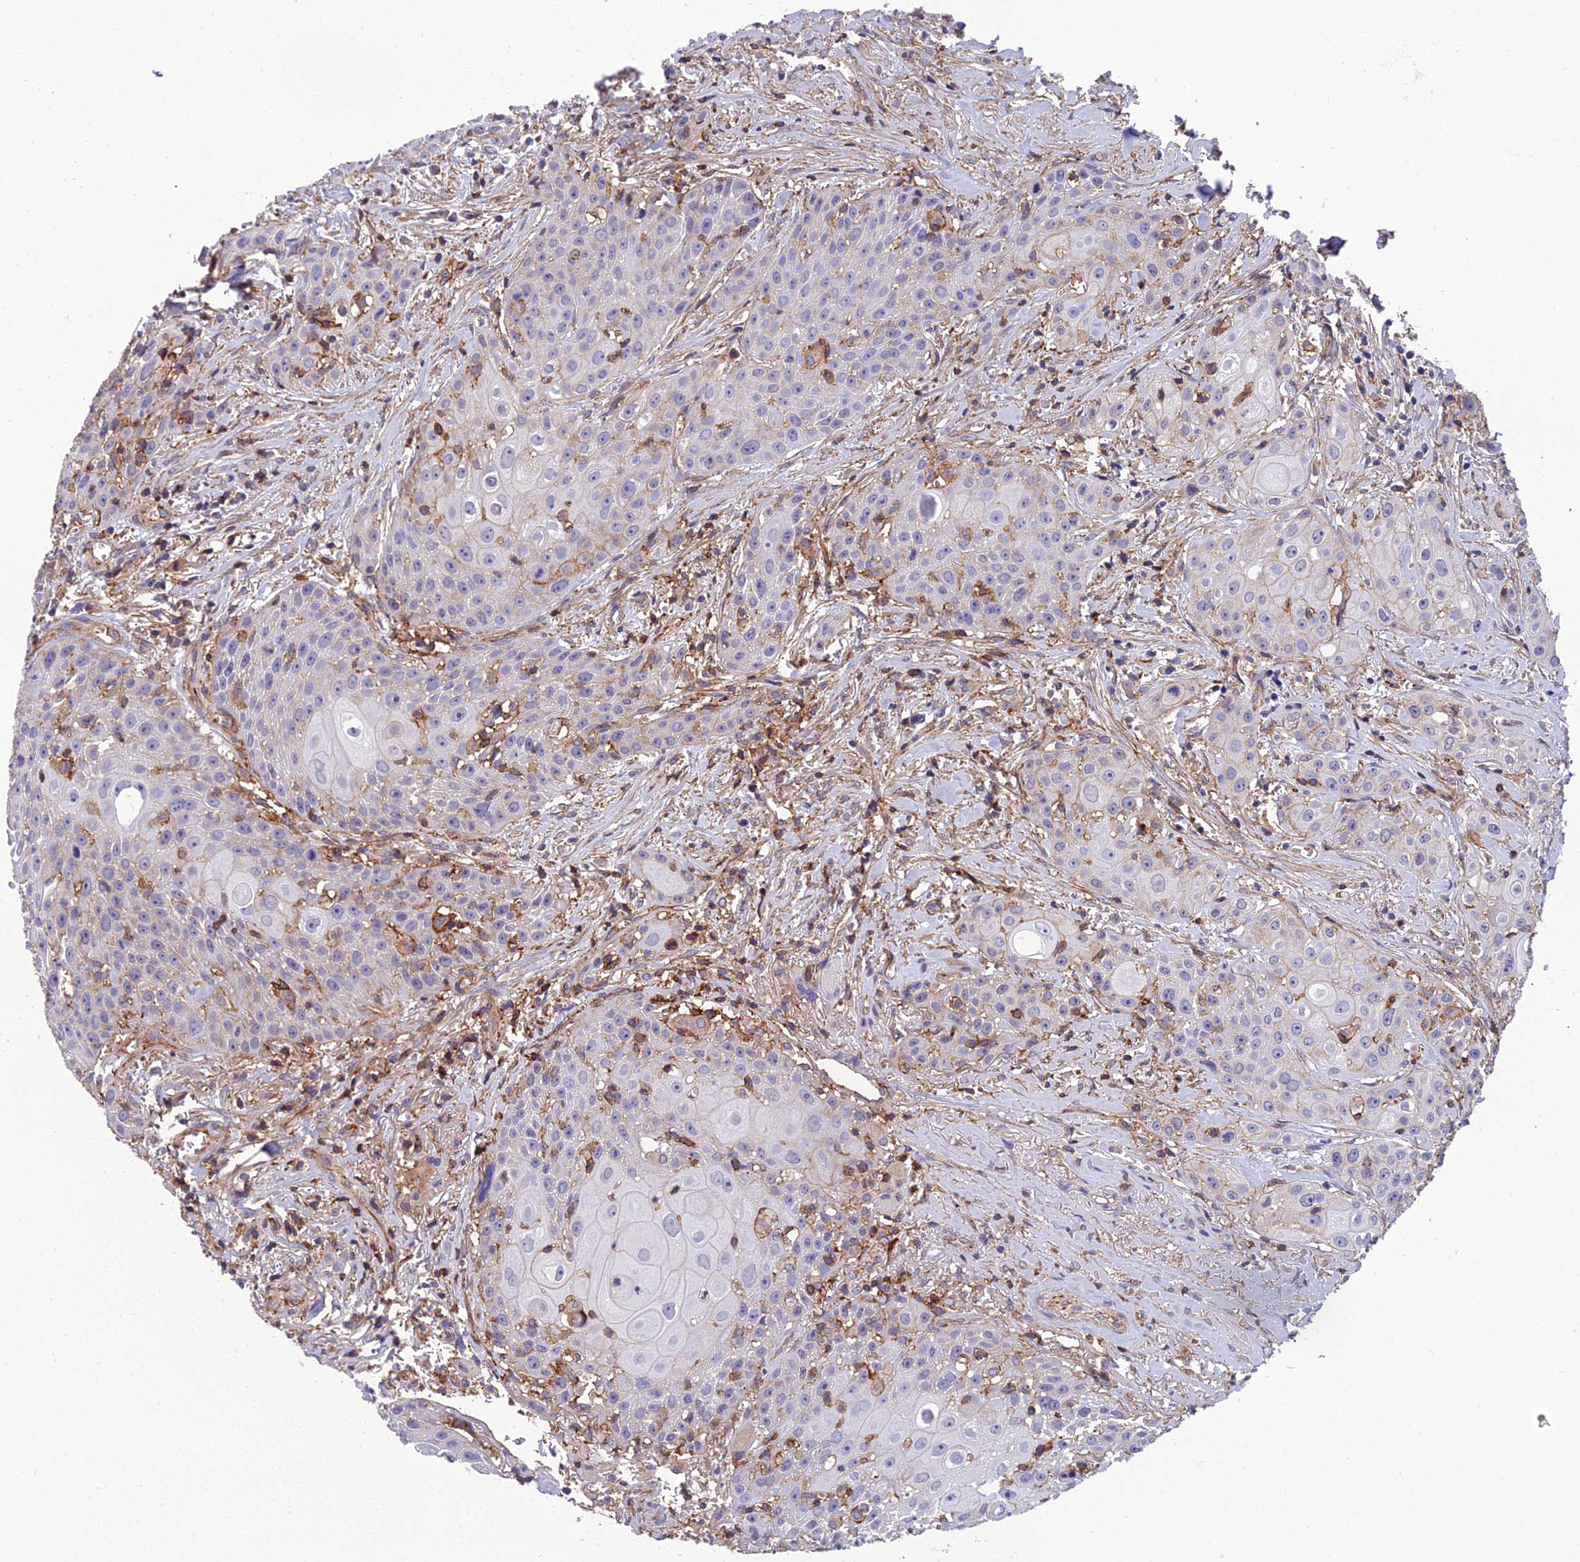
{"staining": {"intensity": "negative", "quantity": "none", "location": "none"}, "tissue": "head and neck cancer", "cell_type": "Tumor cells", "image_type": "cancer", "snomed": [{"axis": "morphology", "description": "Squamous cell carcinoma, NOS"}, {"axis": "topography", "description": "Oral tissue"}, {"axis": "topography", "description": "Head-Neck"}], "caption": "Tumor cells show no significant expression in head and neck cancer. (DAB (3,3'-diaminobenzidine) immunohistochemistry with hematoxylin counter stain).", "gene": "PPP1R18", "patient": {"sex": "female", "age": 82}}